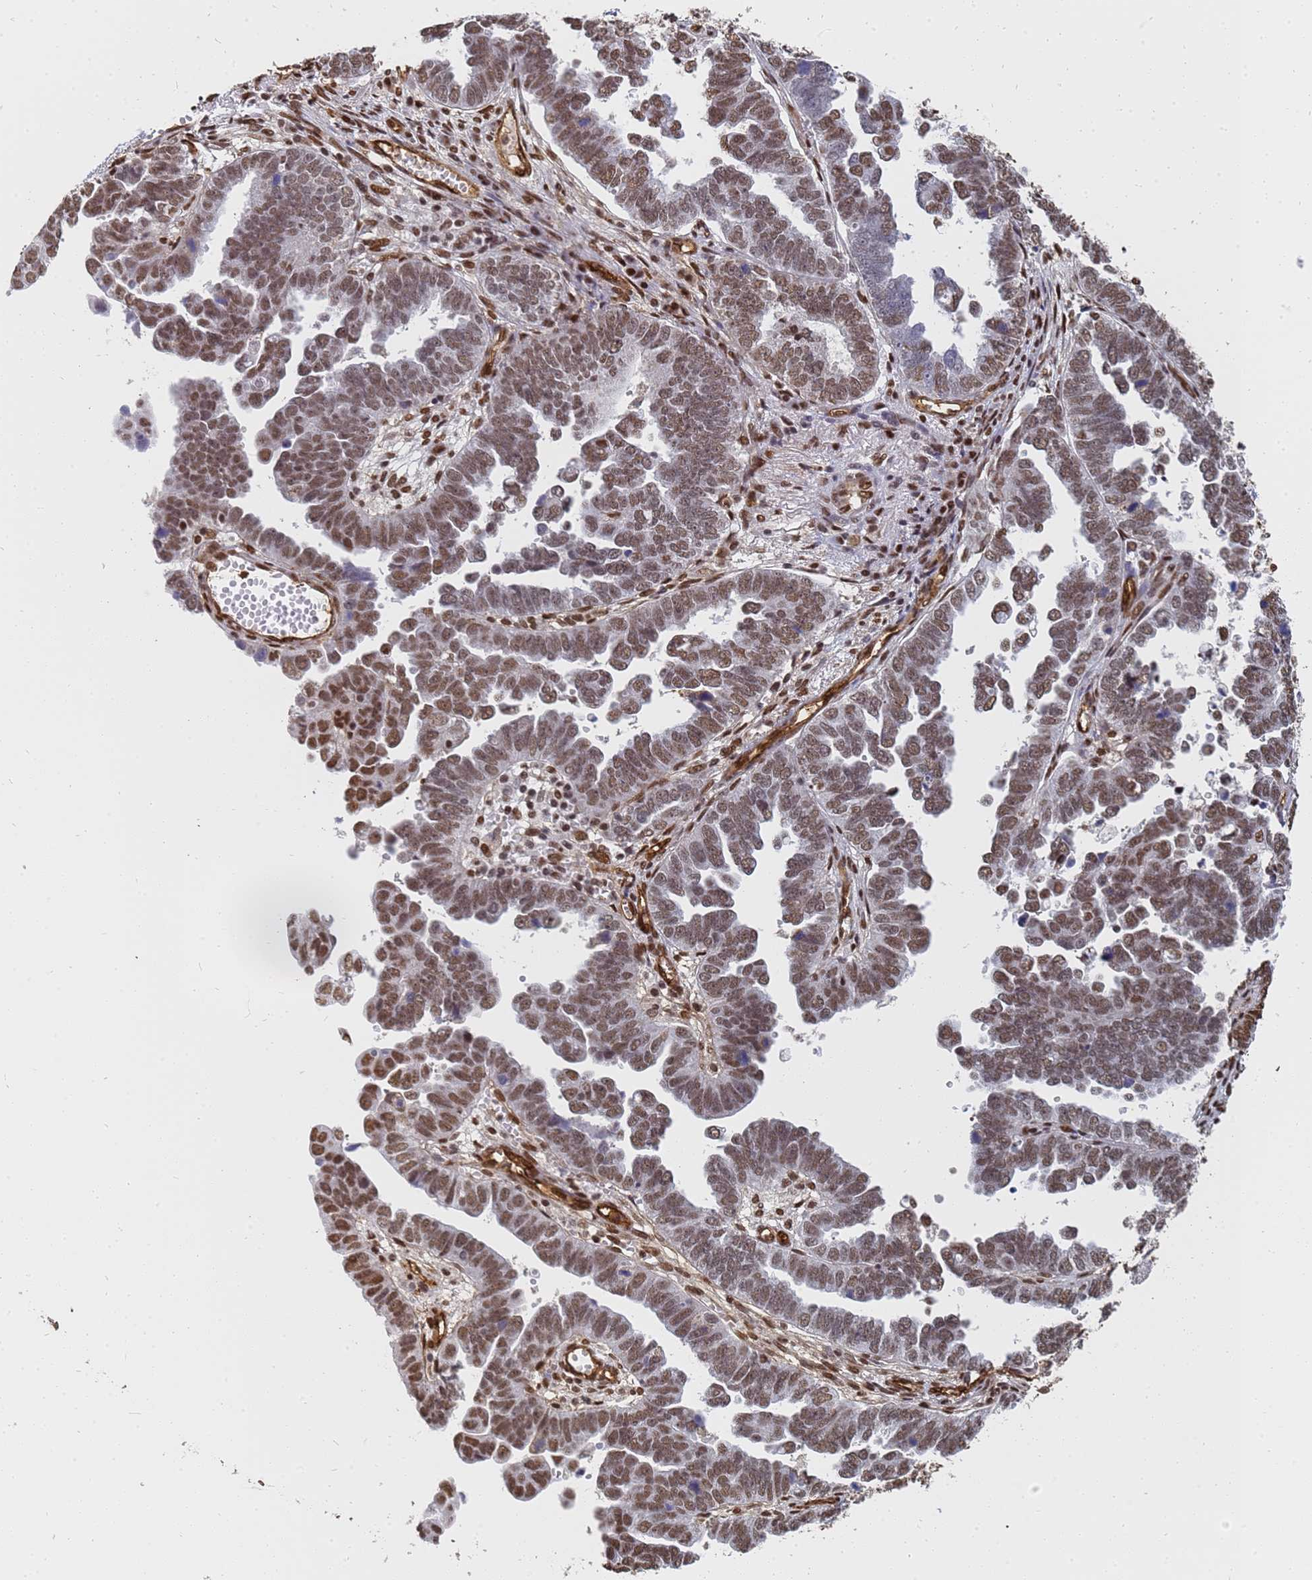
{"staining": {"intensity": "moderate", "quantity": ">75%", "location": "nuclear"}, "tissue": "endometrial cancer", "cell_type": "Tumor cells", "image_type": "cancer", "snomed": [{"axis": "morphology", "description": "Adenocarcinoma, NOS"}, {"axis": "topography", "description": "Endometrium"}], "caption": "Adenocarcinoma (endometrial) was stained to show a protein in brown. There is medium levels of moderate nuclear staining in about >75% of tumor cells. The staining is performed using DAB brown chromogen to label protein expression. The nuclei are counter-stained blue using hematoxylin.", "gene": "RAVER2", "patient": {"sex": "female", "age": 75}}